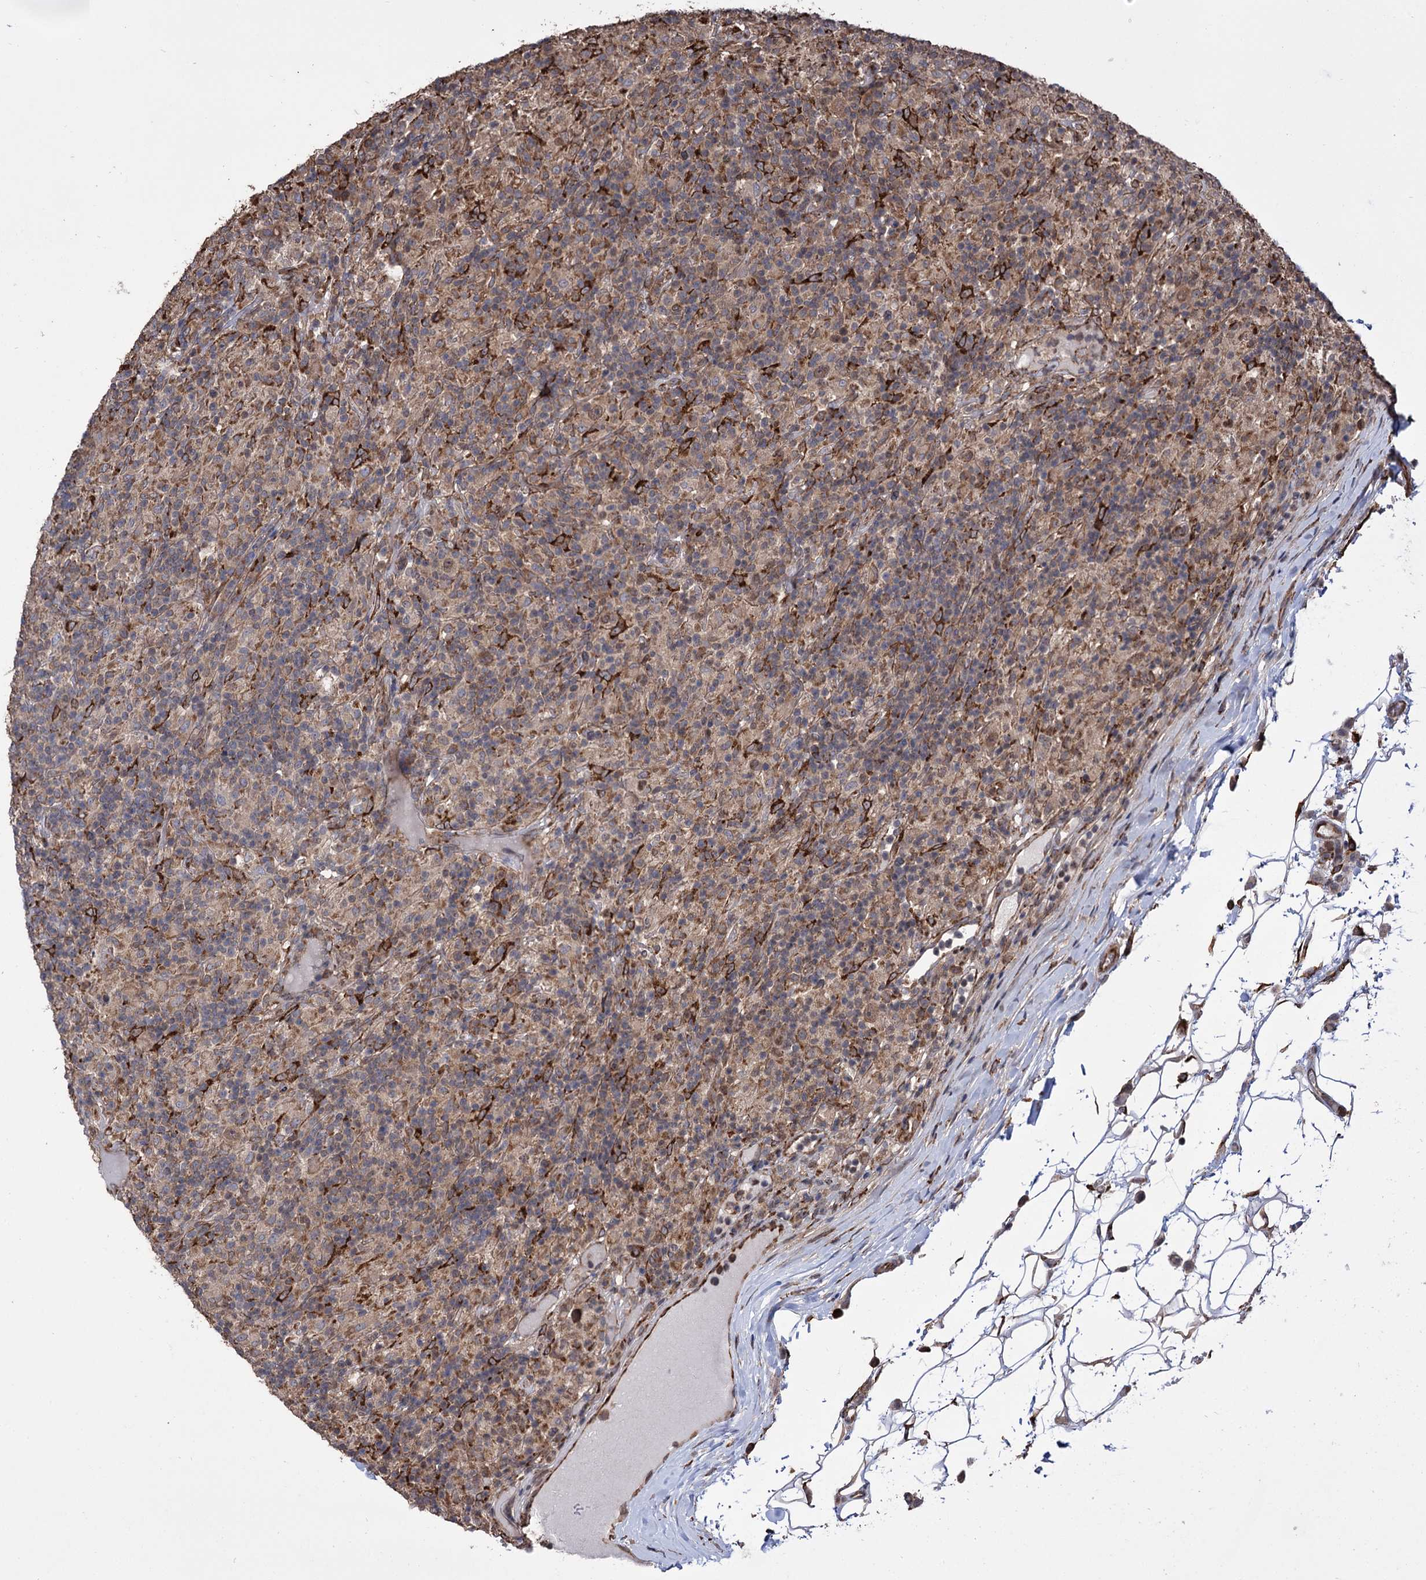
{"staining": {"intensity": "moderate", "quantity": ">75%", "location": "cytoplasmic/membranous"}, "tissue": "lymphoma", "cell_type": "Tumor cells", "image_type": "cancer", "snomed": [{"axis": "morphology", "description": "Hodgkin's disease, NOS"}, {"axis": "topography", "description": "Lymph node"}], "caption": "Hodgkin's disease stained for a protein exhibits moderate cytoplasmic/membranous positivity in tumor cells. (IHC, brightfield microscopy, high magnification).", "gene": "CDAN1", "patient": {"sex": "male", "age": 70}}